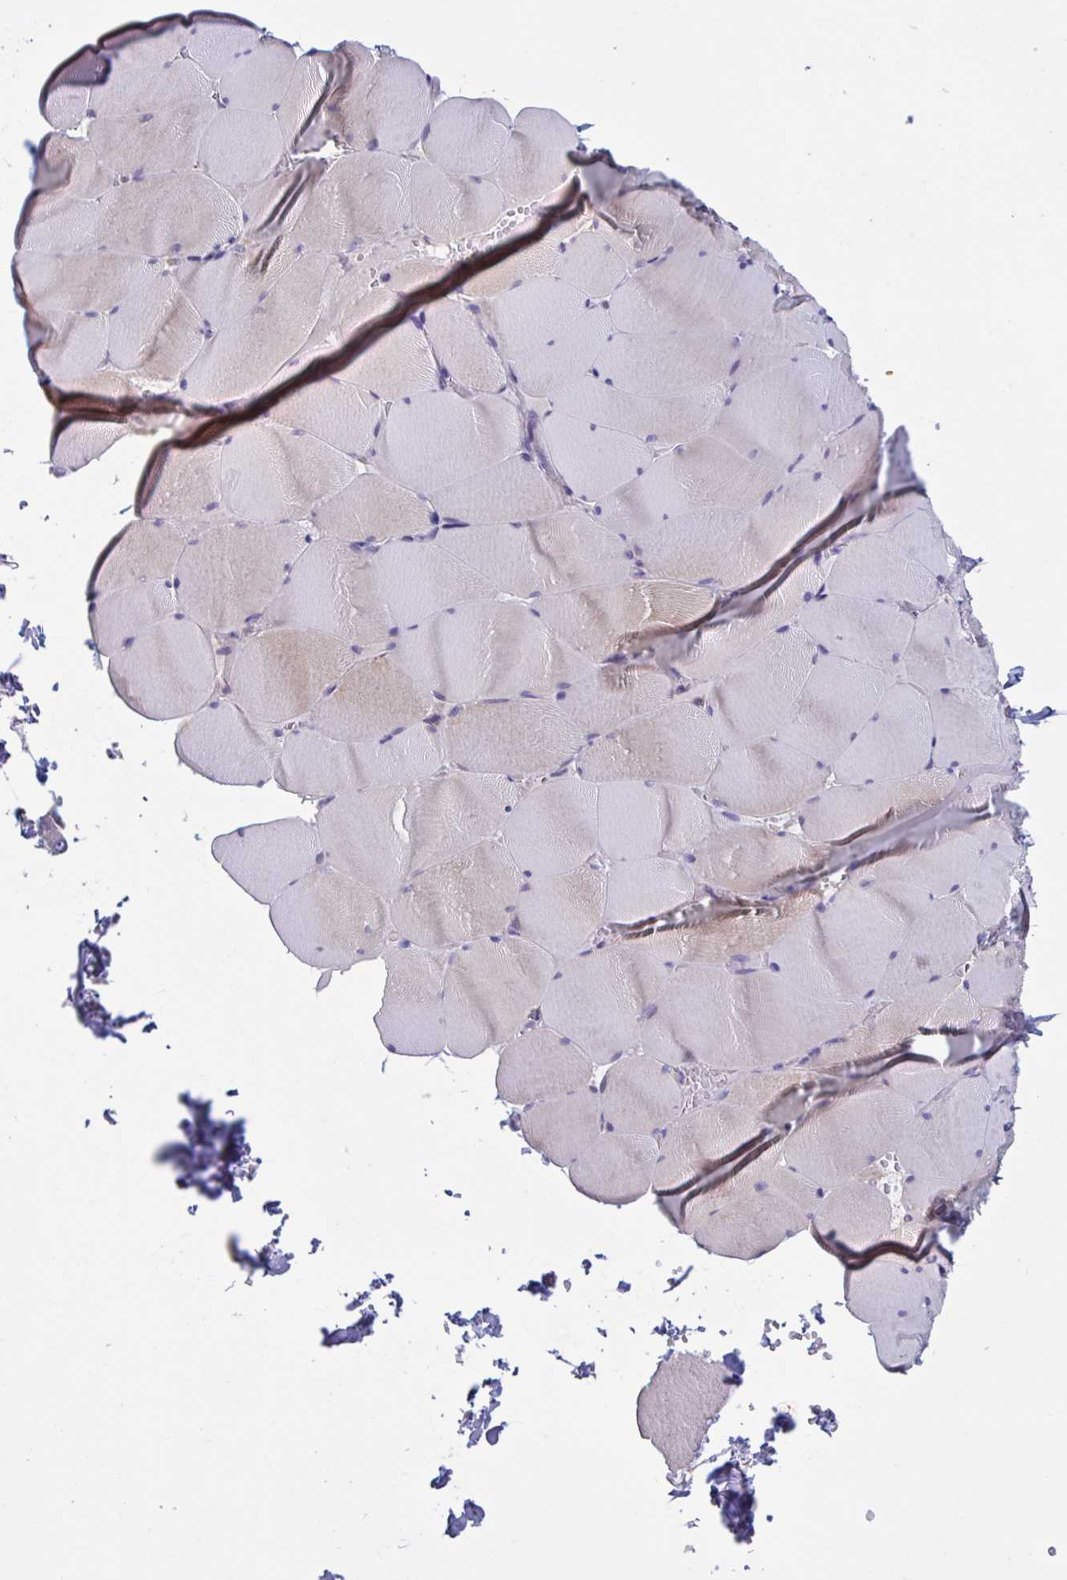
{"staining": {"intensity": "negative", "quantity": "none", "location": "none"}, "tissue": "skeletal muscle", "cell_type": "Myocytes", "image_type": "normal", "snomed": [{"axis": "morphology", "description": "Normal tissue, NOS"}, {"axis": "topography", "description": "Skeletal muscle"}, {"axis": "topography", "description": "Head-Neck"}], "caption": "IHC histopathology image of normal skeletal muscle stained for a protein (brown), which reveals no staining in myocytes. (DAB immunohistochemistry (IHC) with hematoxylin counter stain).", "gene": "MS4A14", "patient": {"sex": "male", "age": 66}}